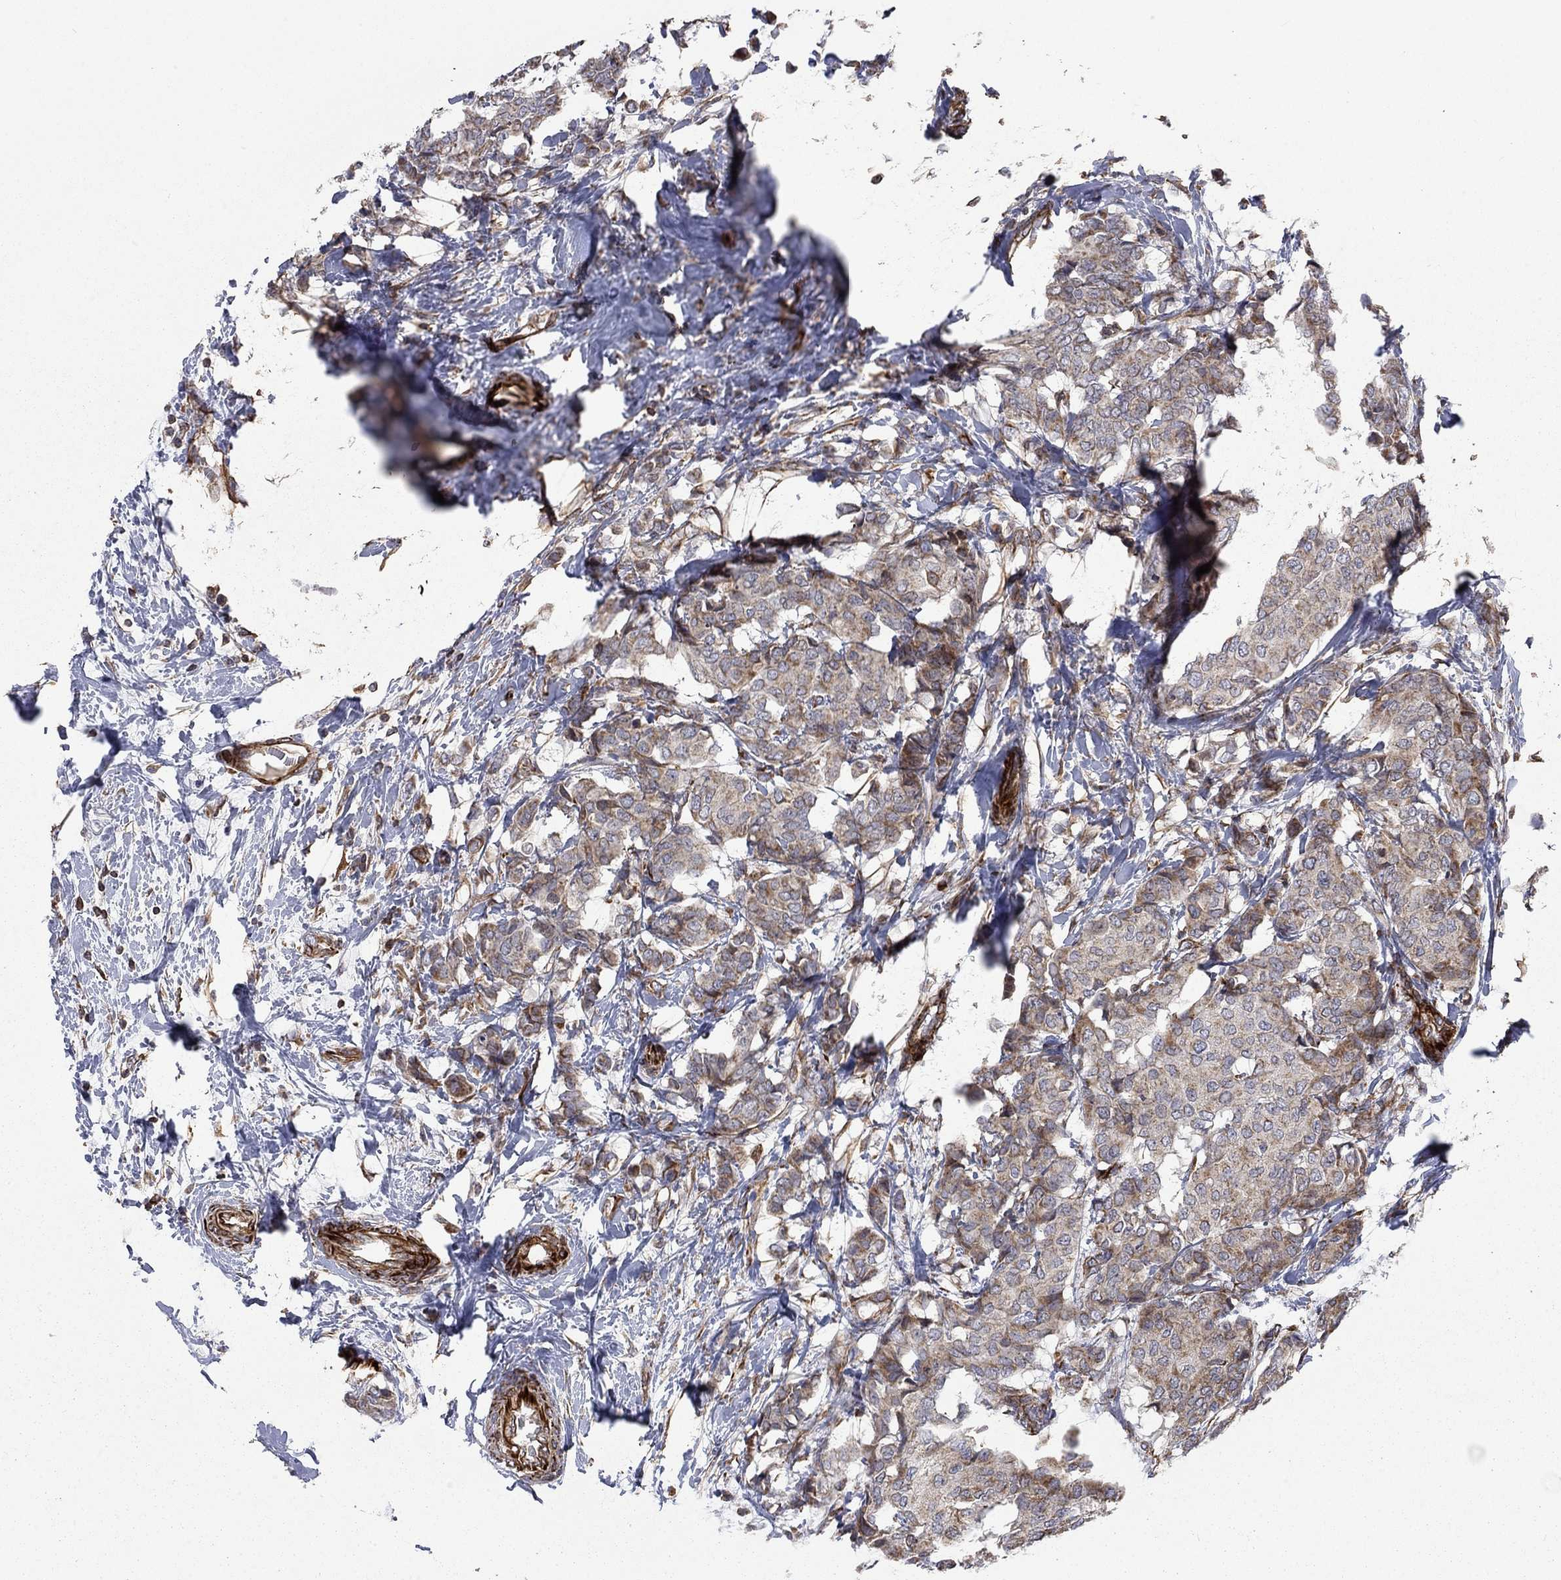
{"staining": {"intensity": "weak", "quantity": "25%-75%", "location": "cytoplasmic/membranous"}, "tissue": "breast cancer", "cell_type": "Tumor cells", "image_type": "cancer", "snomed": [{"axis": "morphology", "description": "Duct carcinoma"}, {"axis": "topography", "description": "Breast"}], "caption": "Weak cytoplasmic/membranous staining for a protein is appreciated in about 25%-75% of tumor cells of breast intraductal carcinoma using immunohistochemistry (IHC).", "gene": "NDUFC1", "patient": {"sex": "female", "age": 75}}